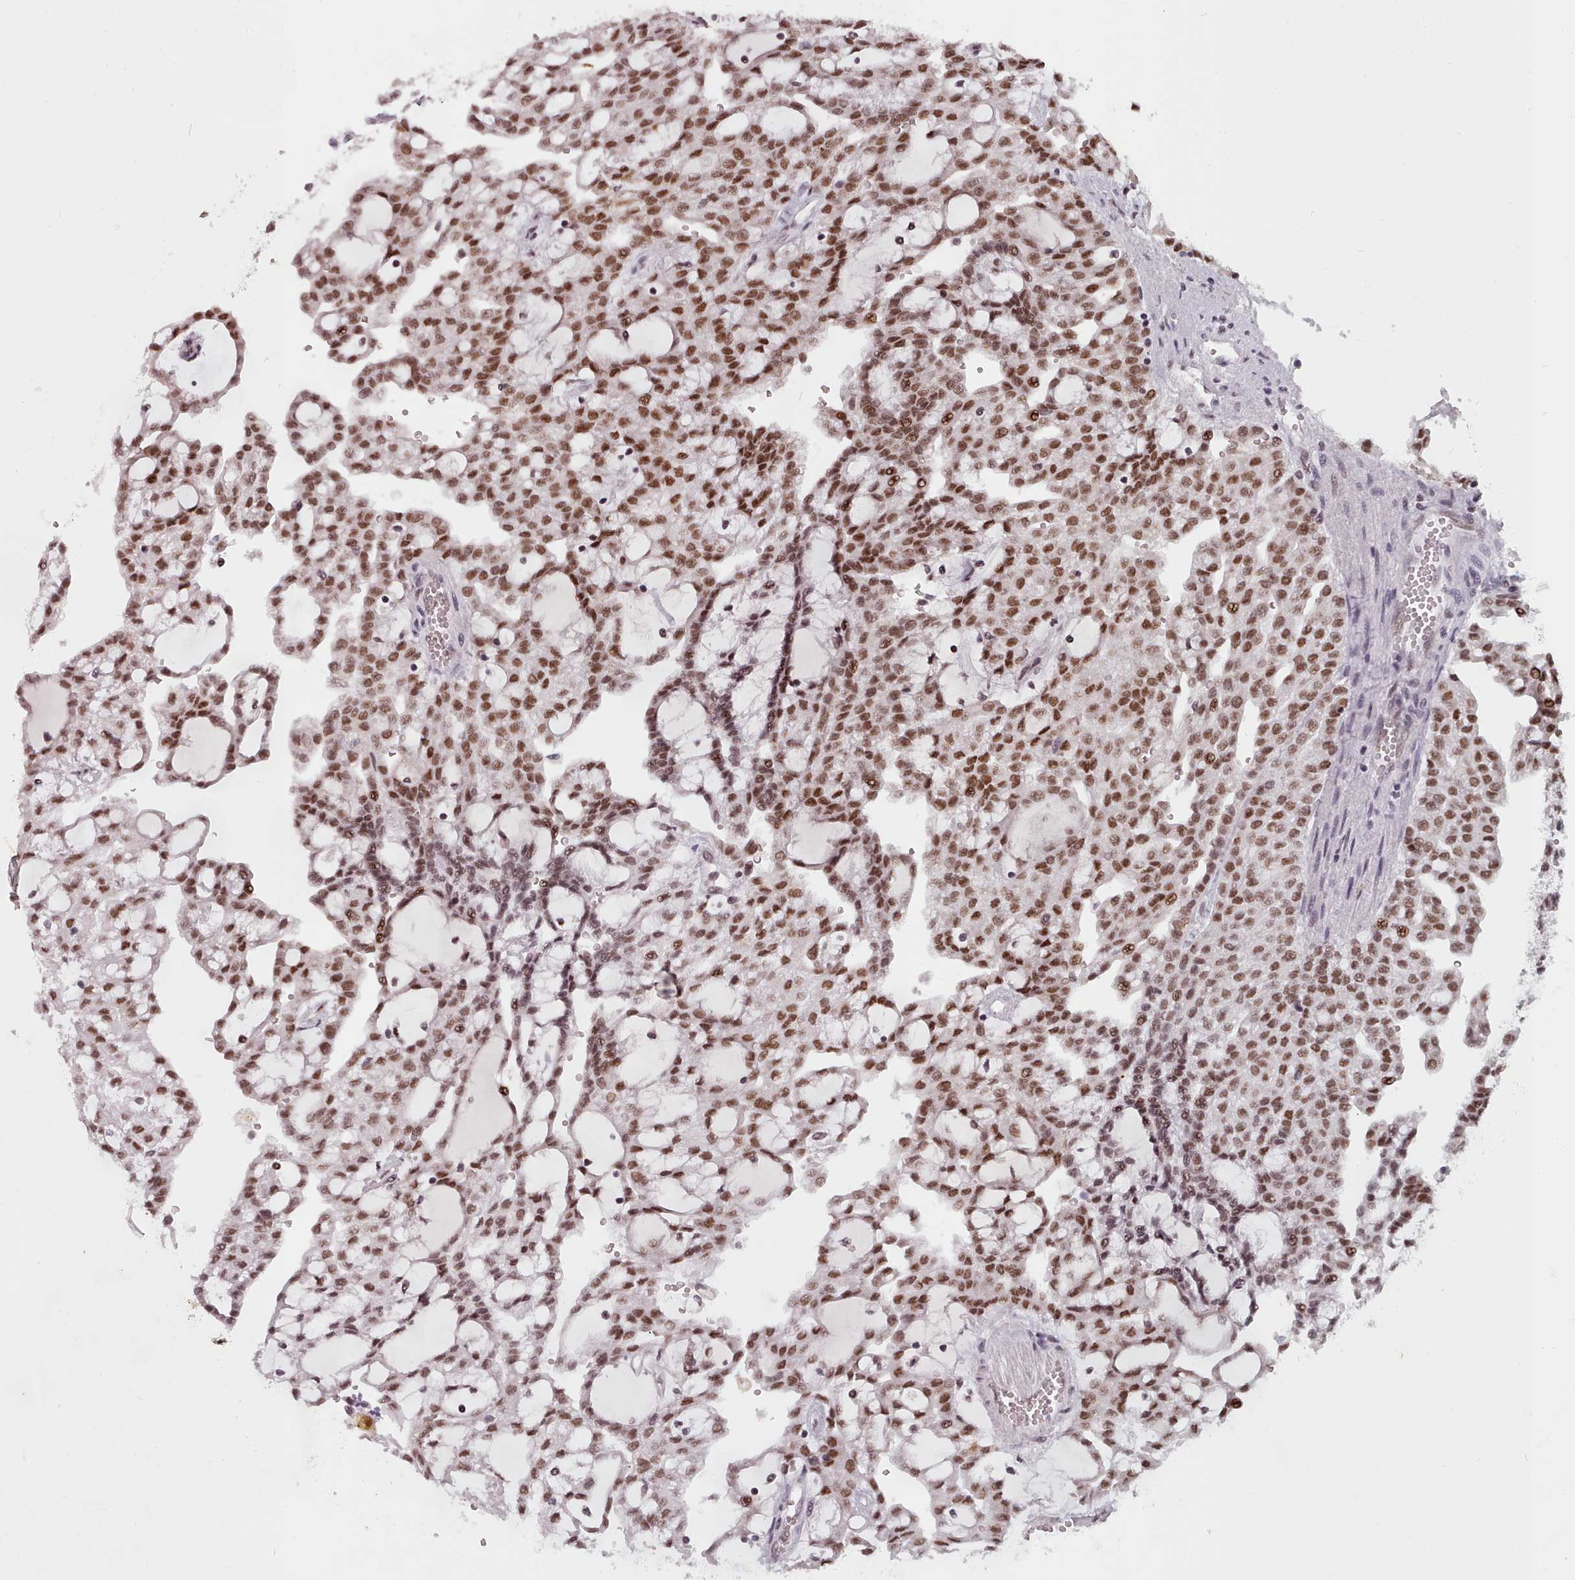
{"staining": {"intensity": "strong", "quantity": ">75%", "location": "nuclear"}, "tissue": "renal cancer", "cell_type": "Tumor cells", "image_type": "cancer", "snomed": [{"axis": "morphology", "description": "Adenocarcinoma, NOS"}, {"axis": "topography", "description": "Kidney"}], "caption": "Renal cancer (adenocarcinoma) stained for a protein reveals strong nuclear positivity in tumor cells. (DAB IHC with brightfield microscopy, high magnification).", "gene": "SRSF9", "patient": {"sex": "male", "age": 63}}